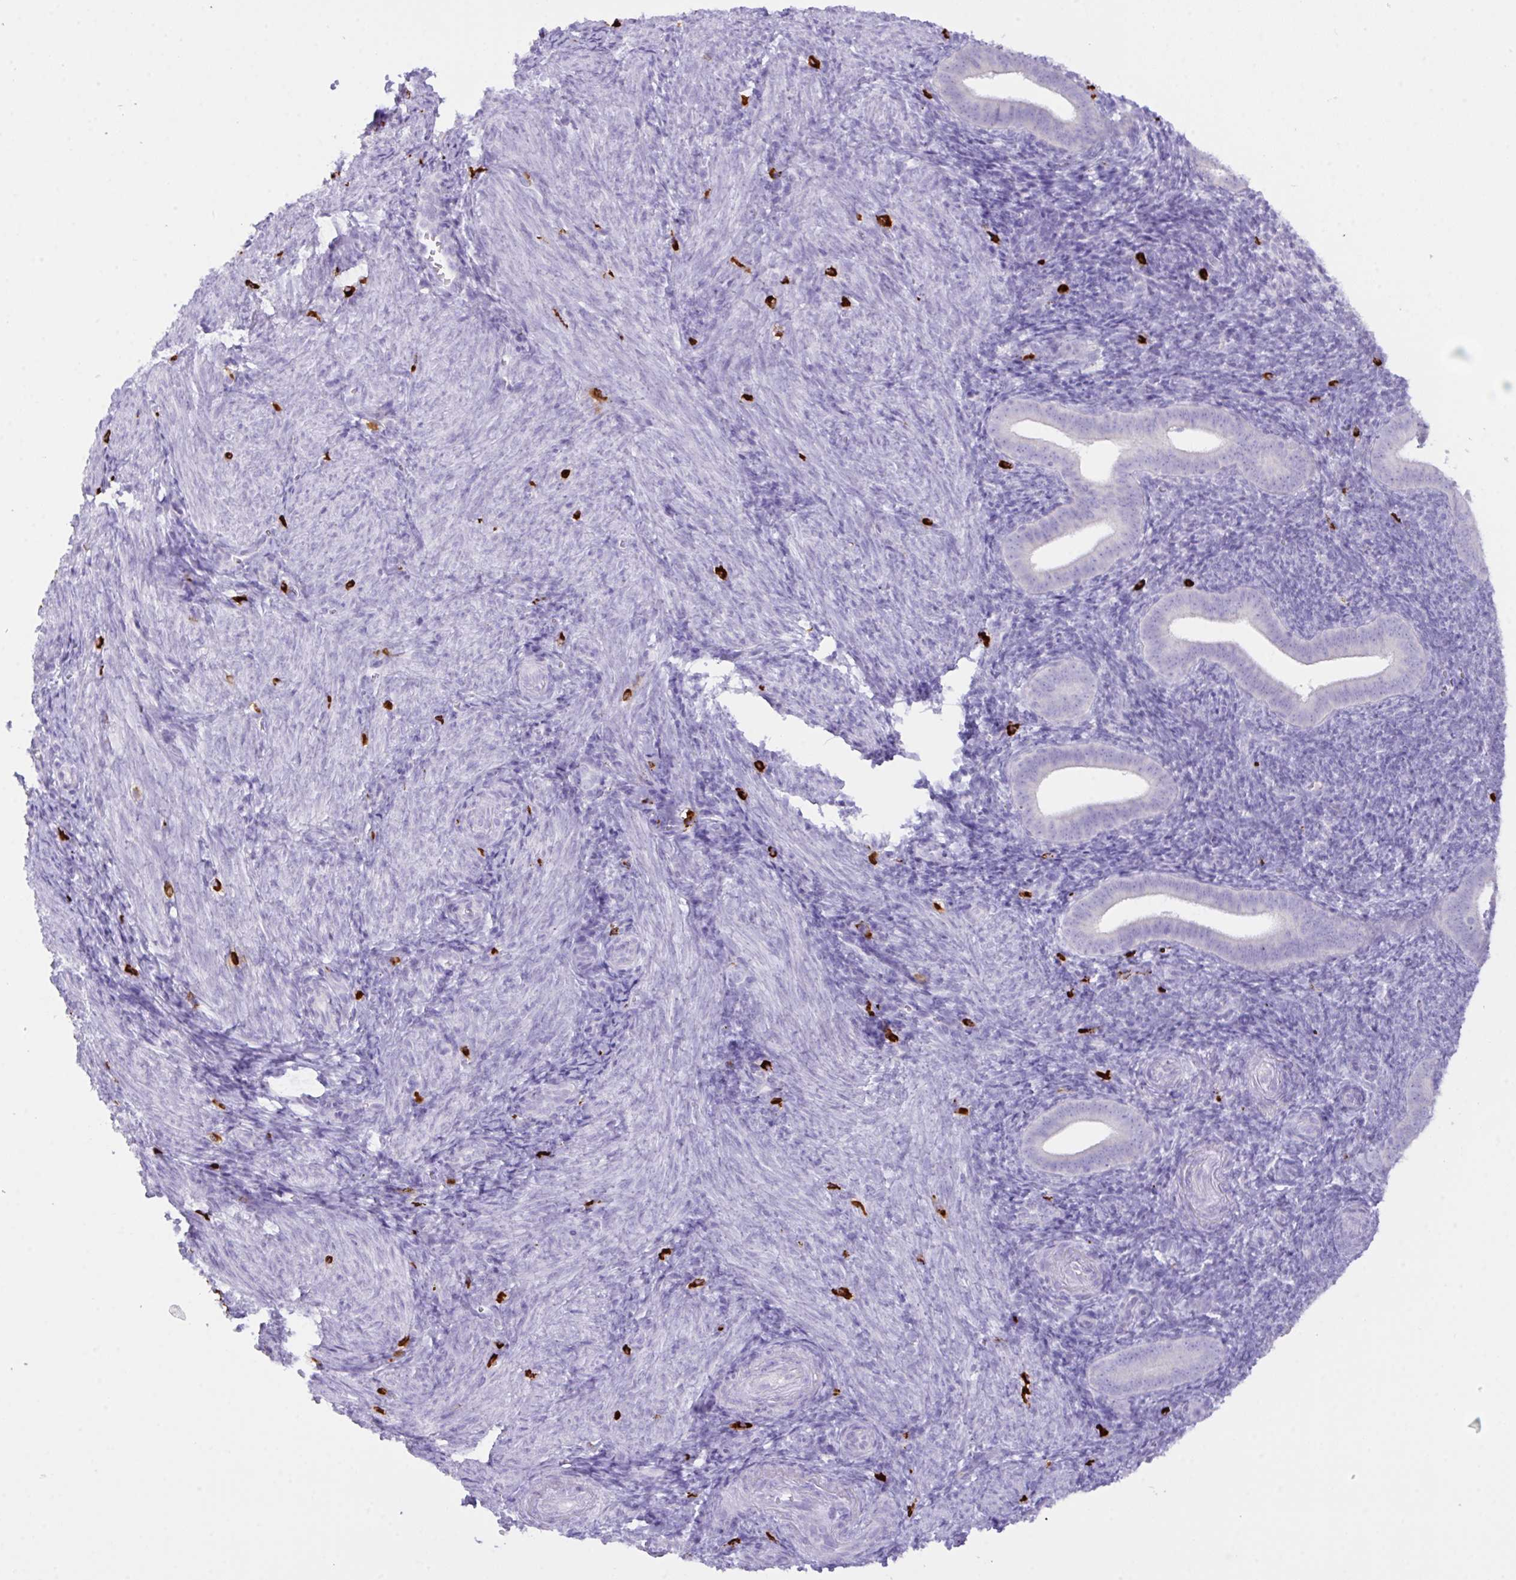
{"staining": {"intensity": "negative", "quantity": "none", "location": "none"}, "tissue": "endometrium", "cell_type": "Cells in endometrial stroma", "image_type": "normal", "snomed": [{"axis": "morphology", "description": "Normal tissue, NOS"}, {"axis": "topography", "description": "Endometrium"}], "caption": "Endometrium stained for a protein using immunohistochemistry (IHC) reveals no positivity cells in endometrial stroma.", "gene": "CST11", "patient": {"sex": "female", "age": 25}}